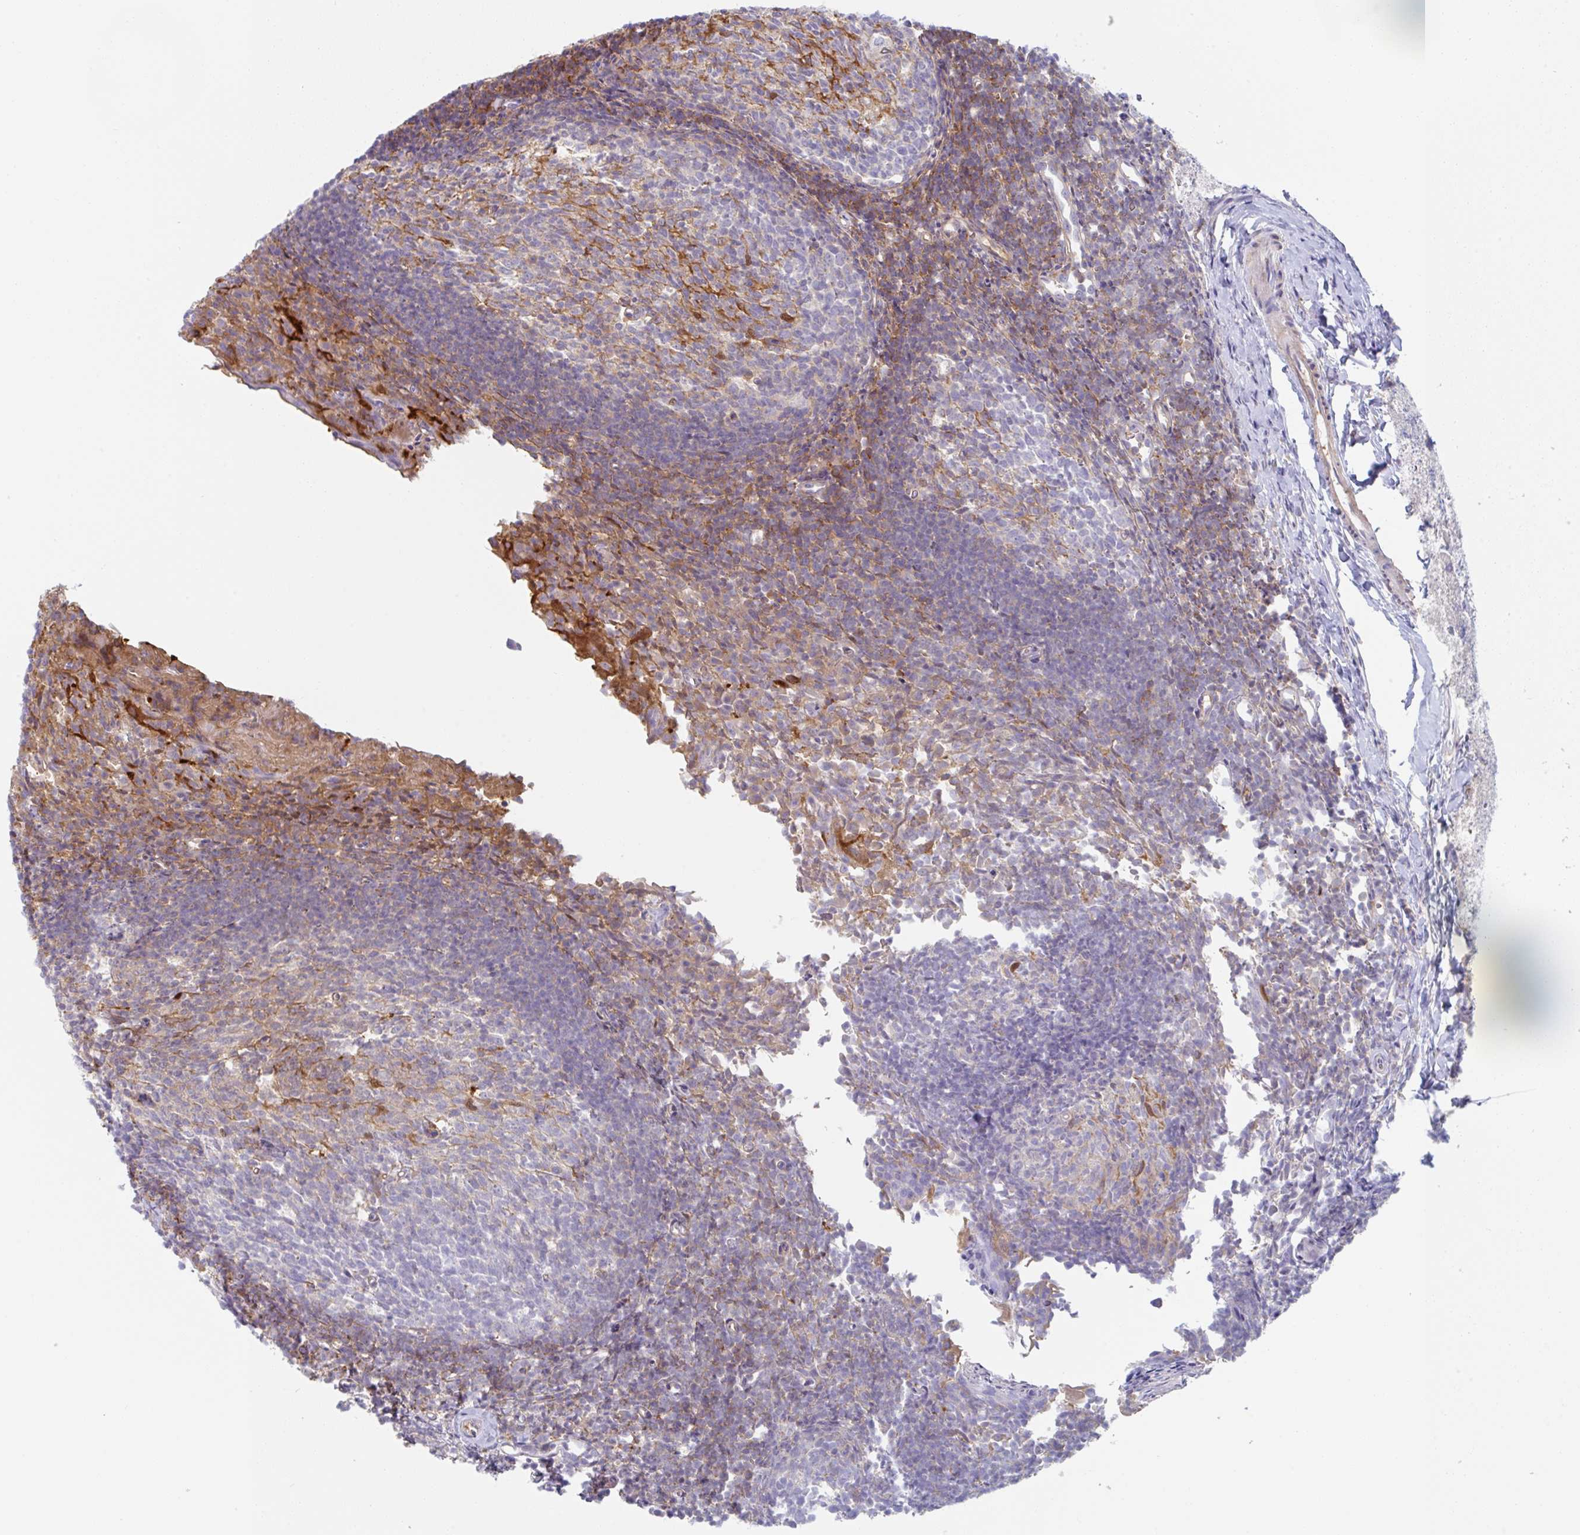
{"staining": {"intensity": "moderate", "quantity": "25%-75%", "location": "cytoplasmic/membranous"}, "tissue": "tonsil", "cell_type": "Germinal center cells", "image_type": "normal", "snomed": [{"axis": "morphology", "description": "Normal tissue, NOS"}, {"axis": "topography", "description": "Tonsil"}], "caption": "Immunohistochemical staining of normal human tonsil demonstrates medium levels of moderate cytoplasmic/membranous expression in approximately 25%-75% of germinal center cells. (DAB IHC, brown staining for protein, blue staining for nuclei).", "gene": "AMPD2", "patient": {"sex": "female", "age": 10}}